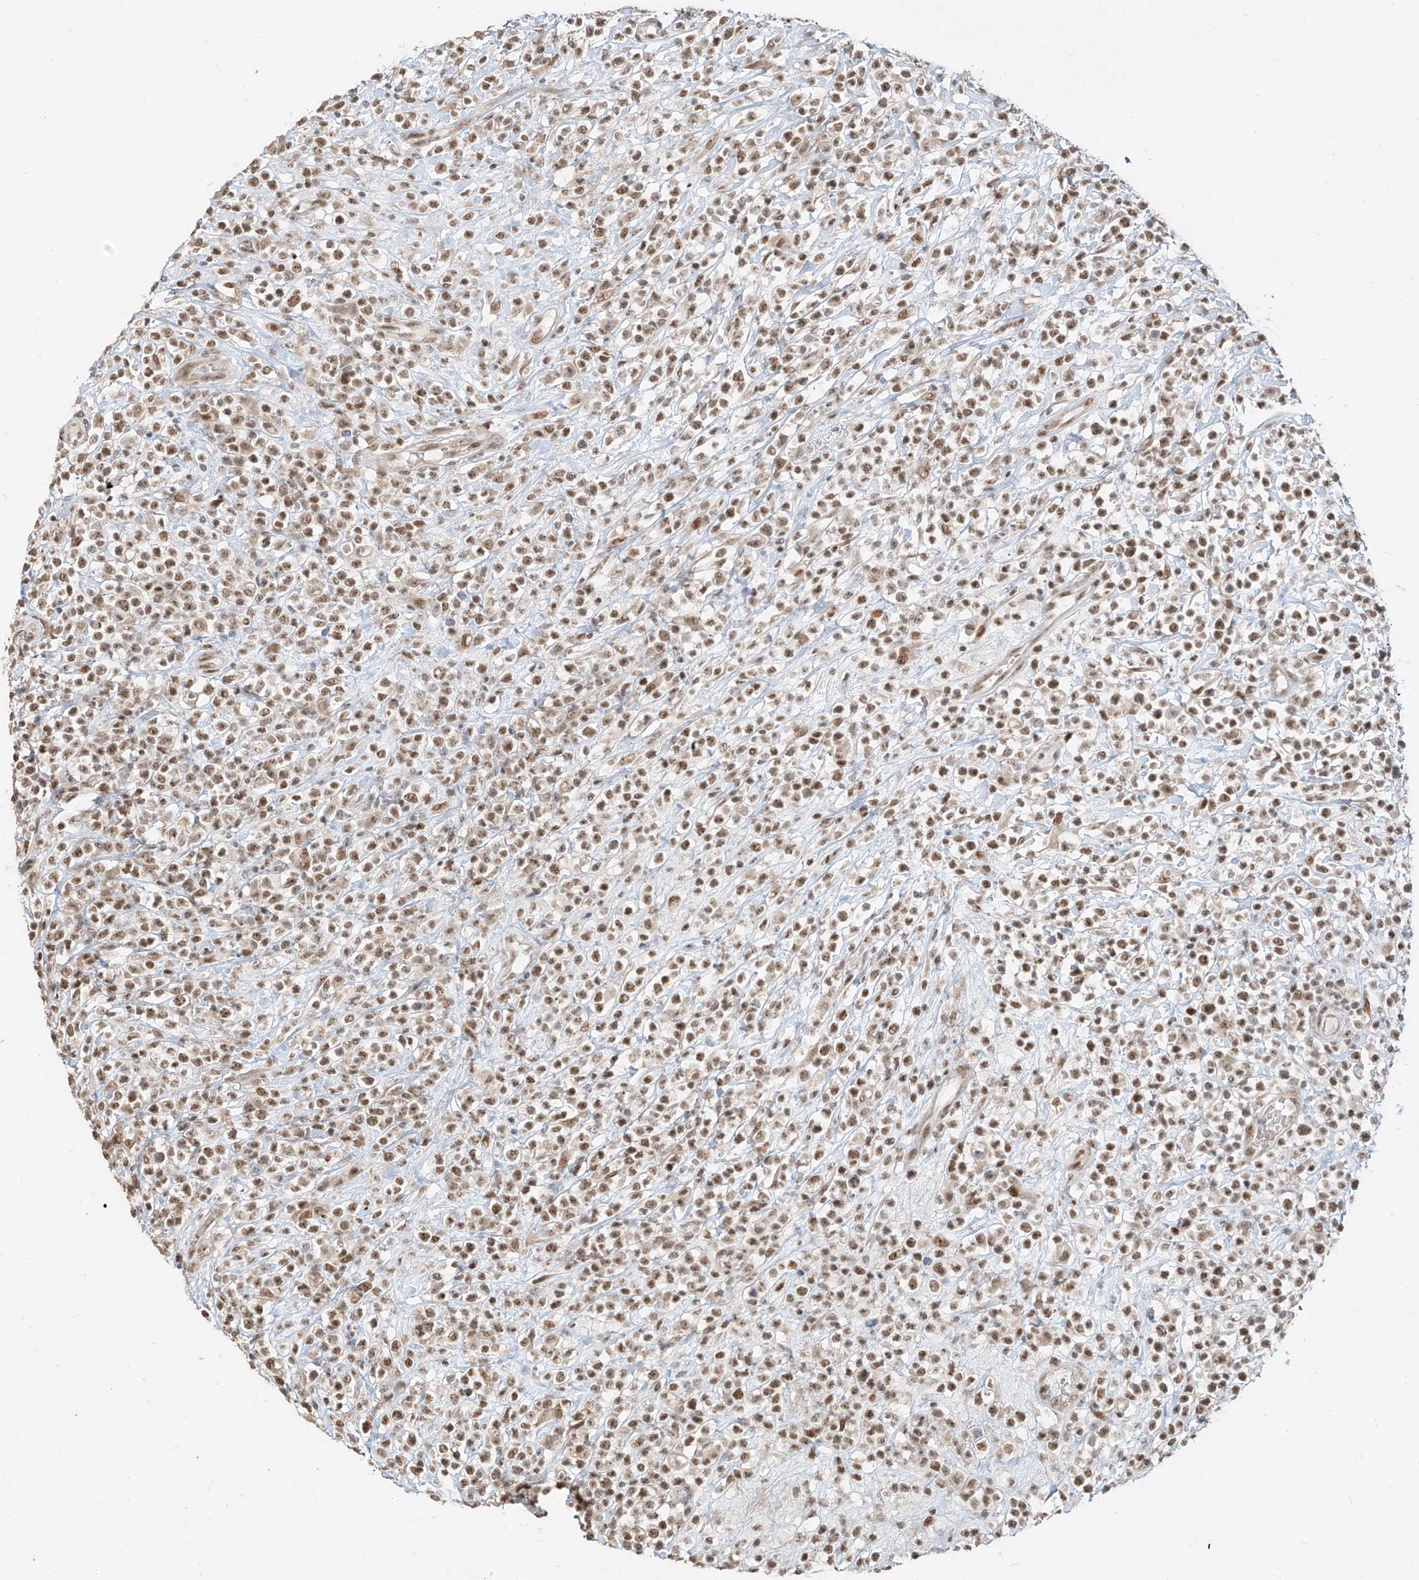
{"staining": {"intensity": "moderate", "quantity": ">75%", "location": "nuclear"}, "tissue": "lymphoma", "cell_type": "Tumor cells", "image_type": "cancer", "snomed": [{"axis": "morphology", "description": "Malignant lymphoma, non-Hodgkin's type, High grade"}, {"axis": "topography", "description": "Colon"}], "caption": "Protein staining exhibits moderate nuclear positivity in about >75% of tumor cells in lymphoma.", "gene": "ZMYM2", "patient": {"sex": "female", "age": 53}}